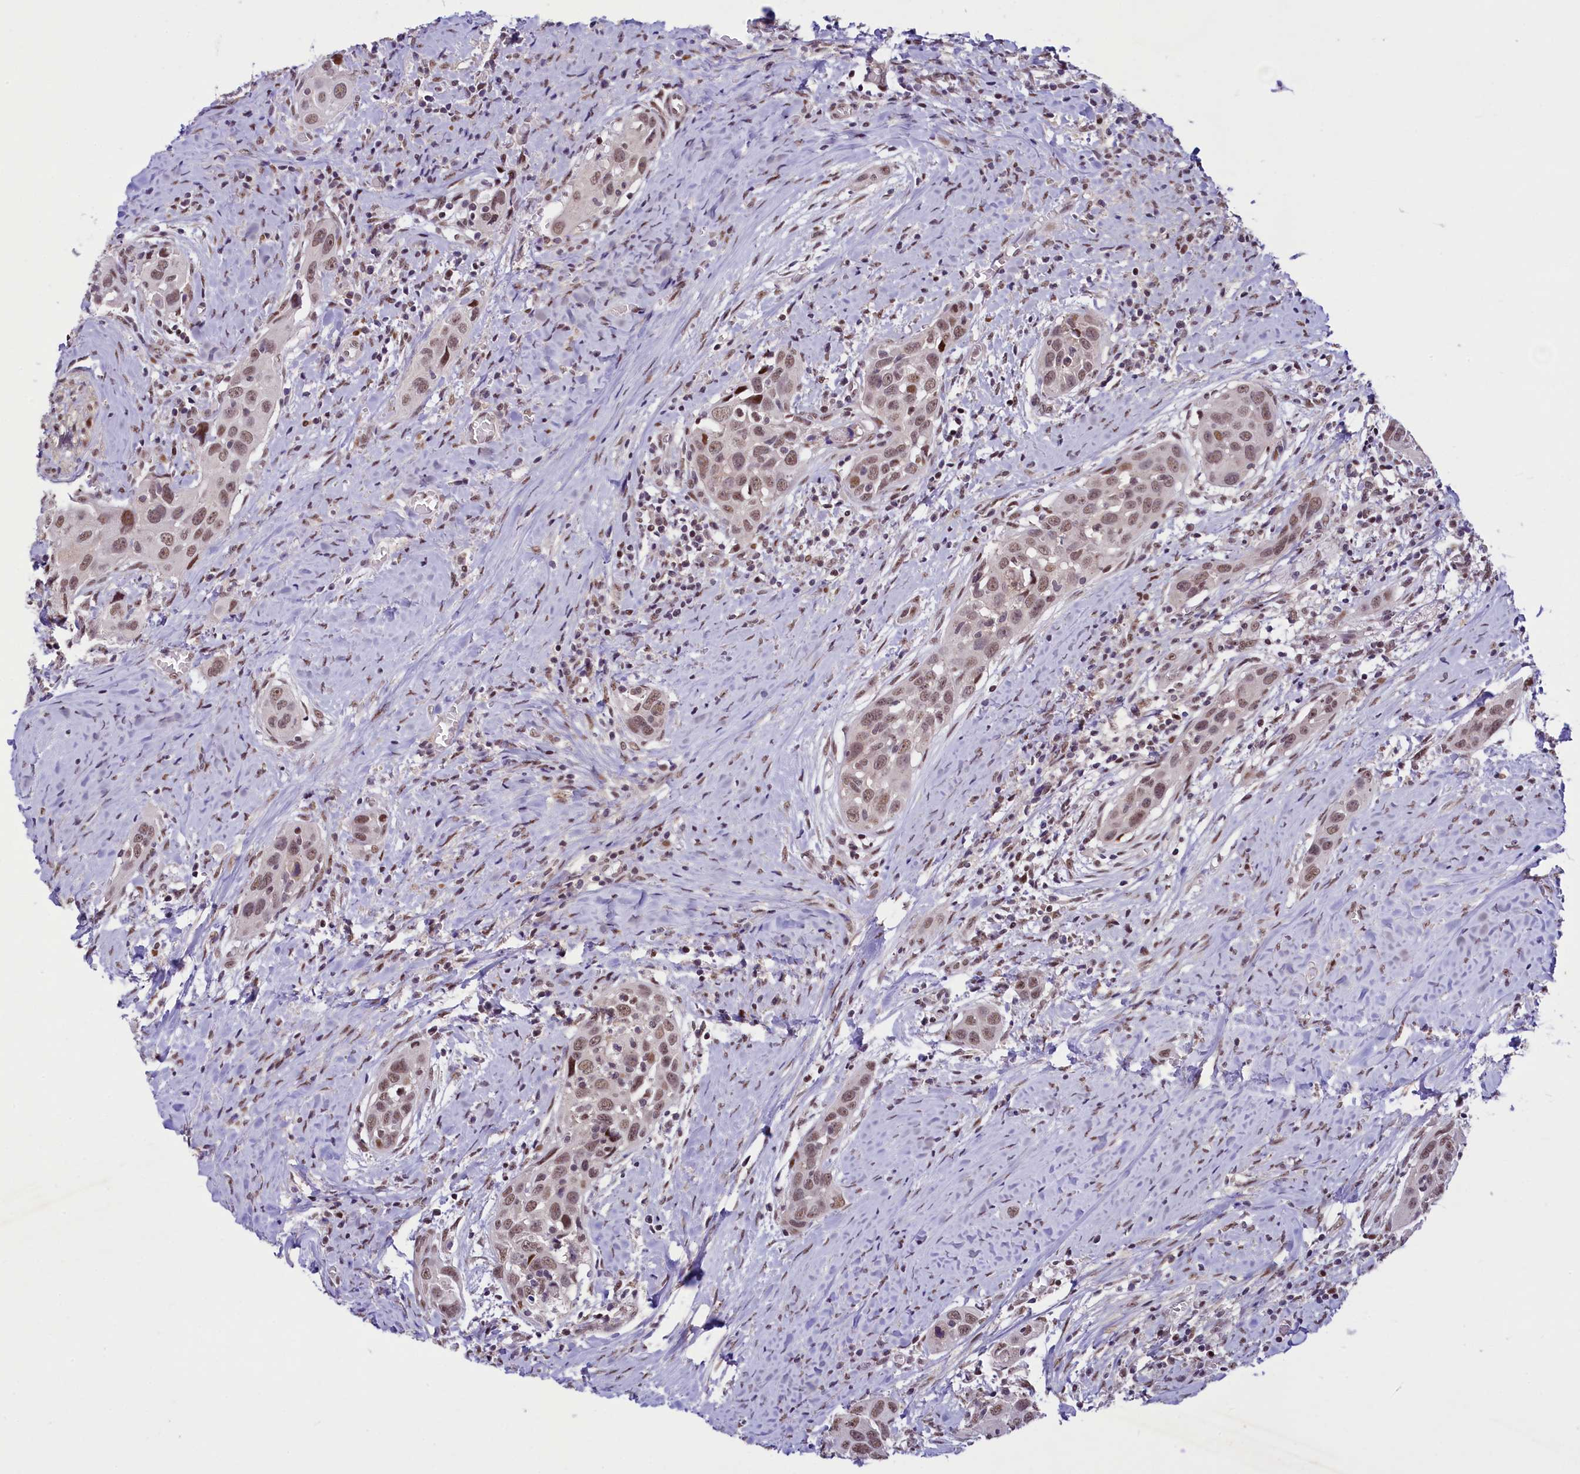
{"staining": {"intensity": "moderate", "quantity": ">75%", "location": "nuclear"}, "tissue": "head and neck cancer", "cell_type": "Tumor cells", "image_type": "cancer", "snomed": [{"axis": "morphology", "description": "Squamous cell carcinoma, NOS"}, {"axis": "topography", "description": "Oral tissue"}, {"axis": "topography", "description": "Head-Neck"}], "caption": "The photomicrograph displays staining of squamous cell carcinoma (head and neck), revealing moderate nuclear protein expression (brown color) within tumor cells.", "gene": "ANKS3", "patient": {"sex": "female", "age": 50}}